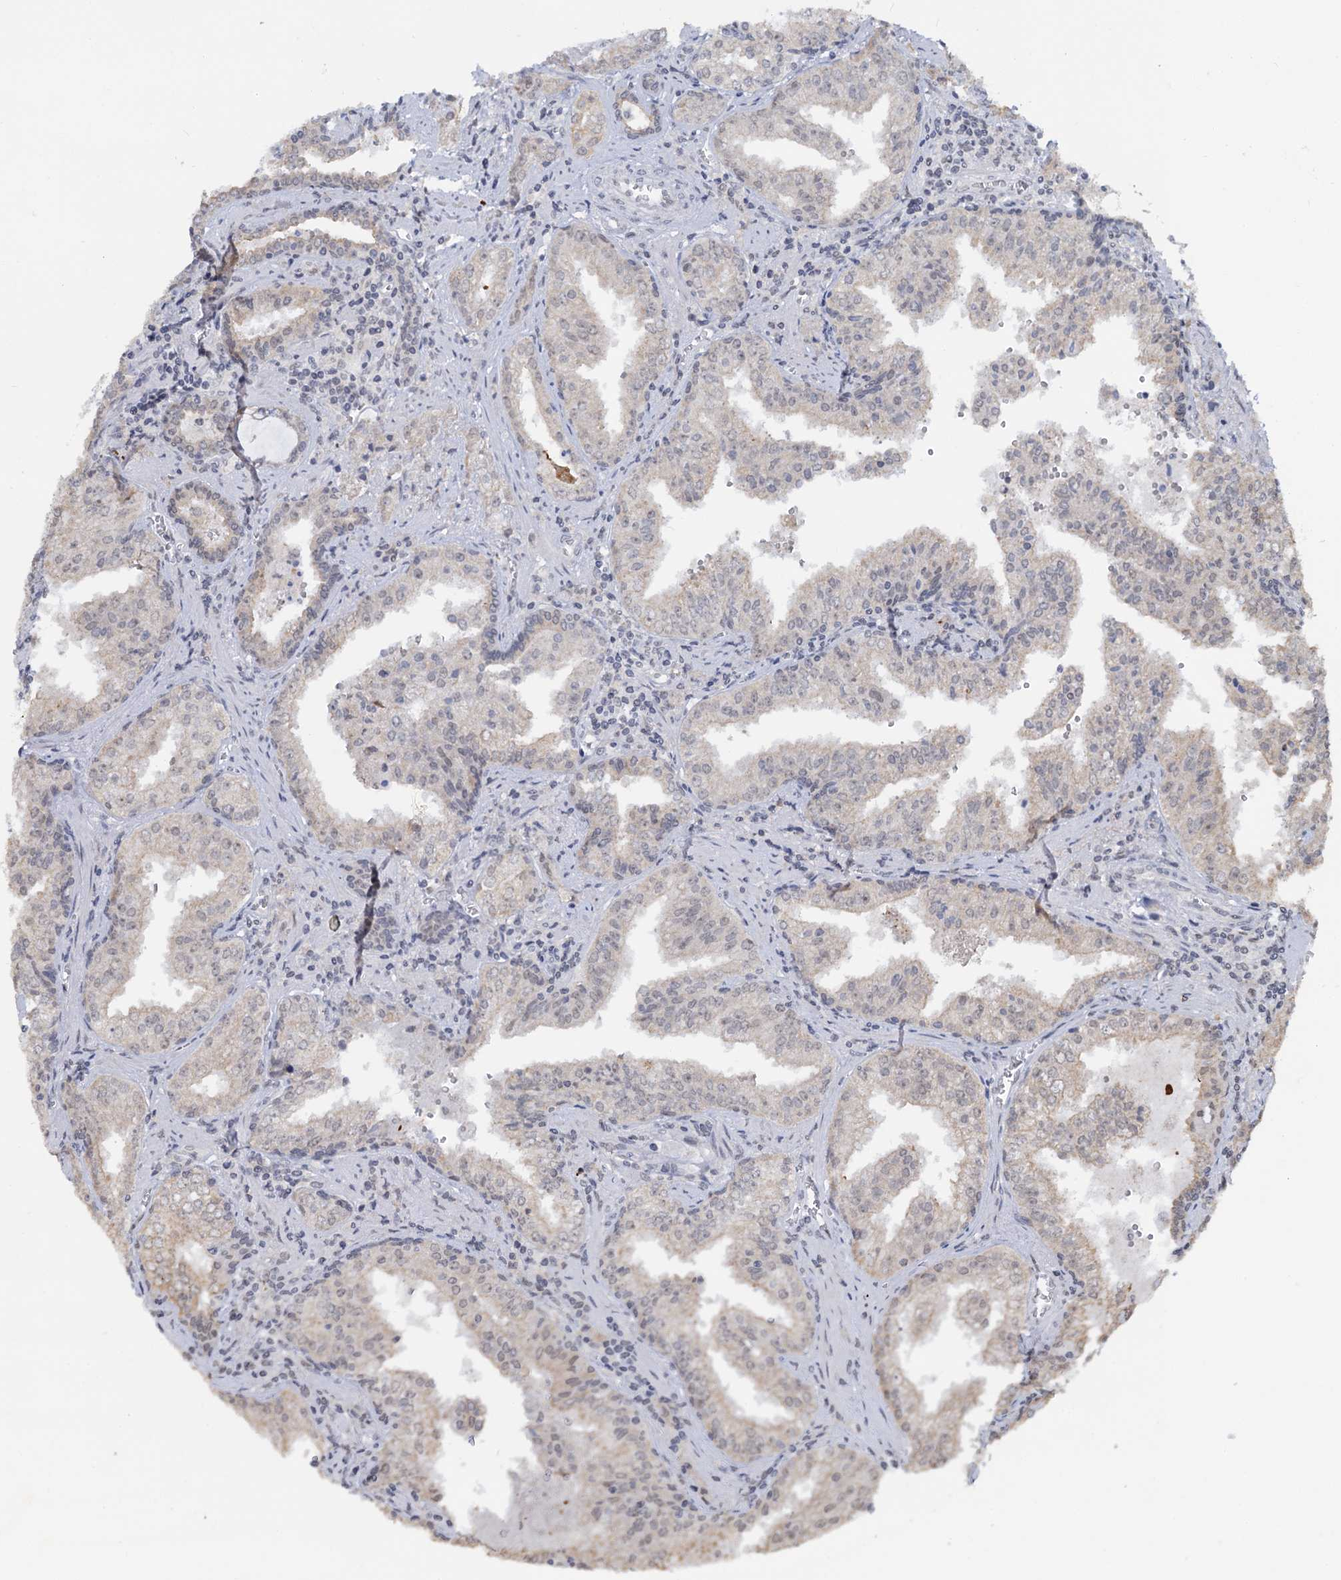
{"staining": {"intensity": "negative", "quantity": "none", "location": "none"}, "tissue": "prostate cancer", "cell_type": "Tumor cells", "image_type": "cancer", "snomed": [{"axis": "morphology", "description": "Adenocarcinoma, High grade"}, {"axis": "topography", "description": "Prostate"}], "caption": "This is an IHC image of human adenocarcinoma (high-grade) (prostate). There is no staining in tumor cells.", "gene": "NAT10", "patient": {"sex": "male", "age": 68}}